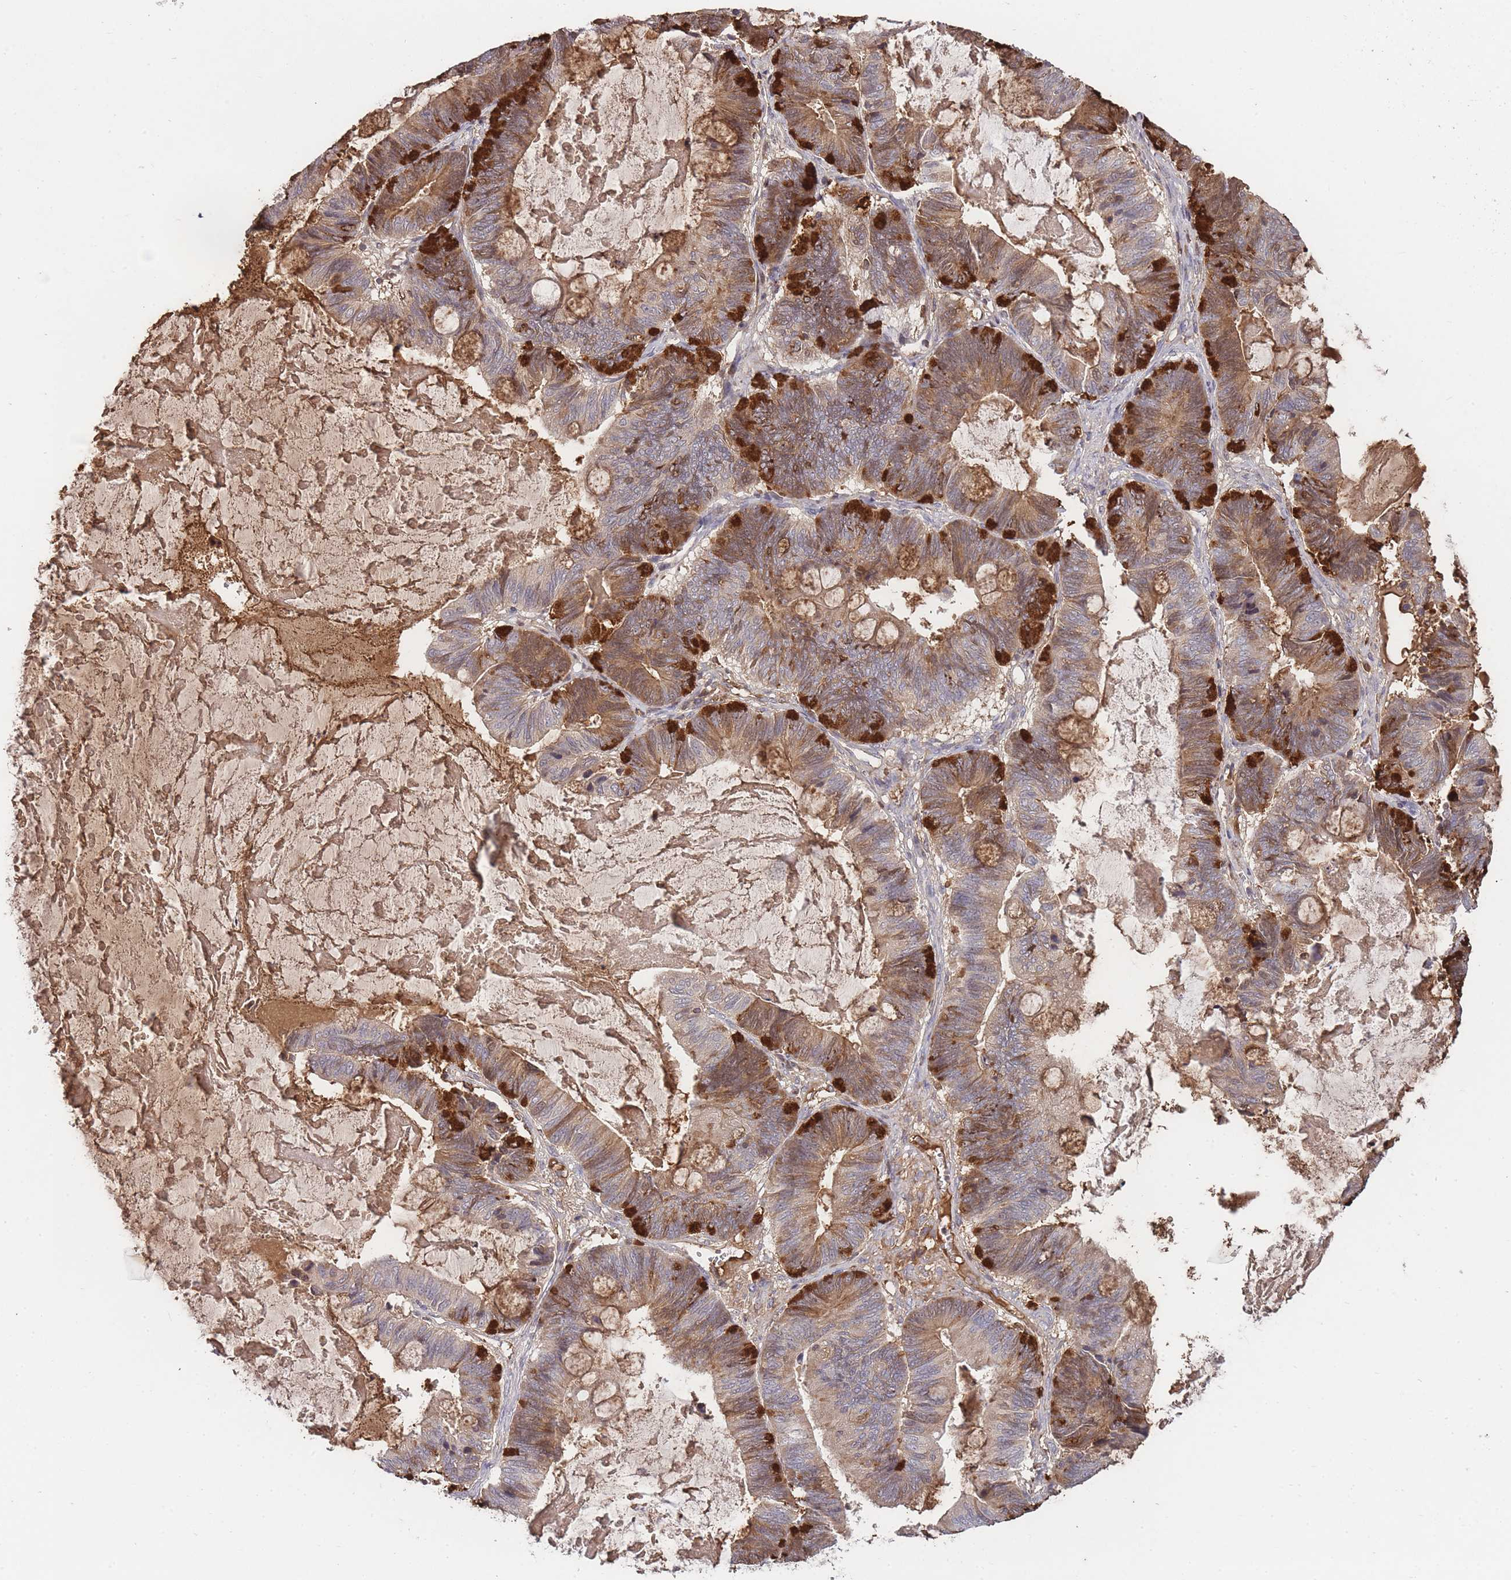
{"staining": {"intensity": "strong", "quantity": "25%-75%", "location": "cytoplasmic/membranous"}, "tissue": "ovarian cancer", "cell_type": "Tumor cells", "image_type": "cancer", "snomed": [{"axis": "morphology", "description": "Cystadenocarcinoma, mucinous, NOS"}, {"axis": "topography", "description": "Ovary"}], "caption": "Tumor cells show high levels of strong cytoplasmic/membranous staining in about 25%-75% of cells in human mucinous cystadenocarcinoma (ovarian).", "gene": "RALGDS", "patient": {"sex": "female", "age": 61}}